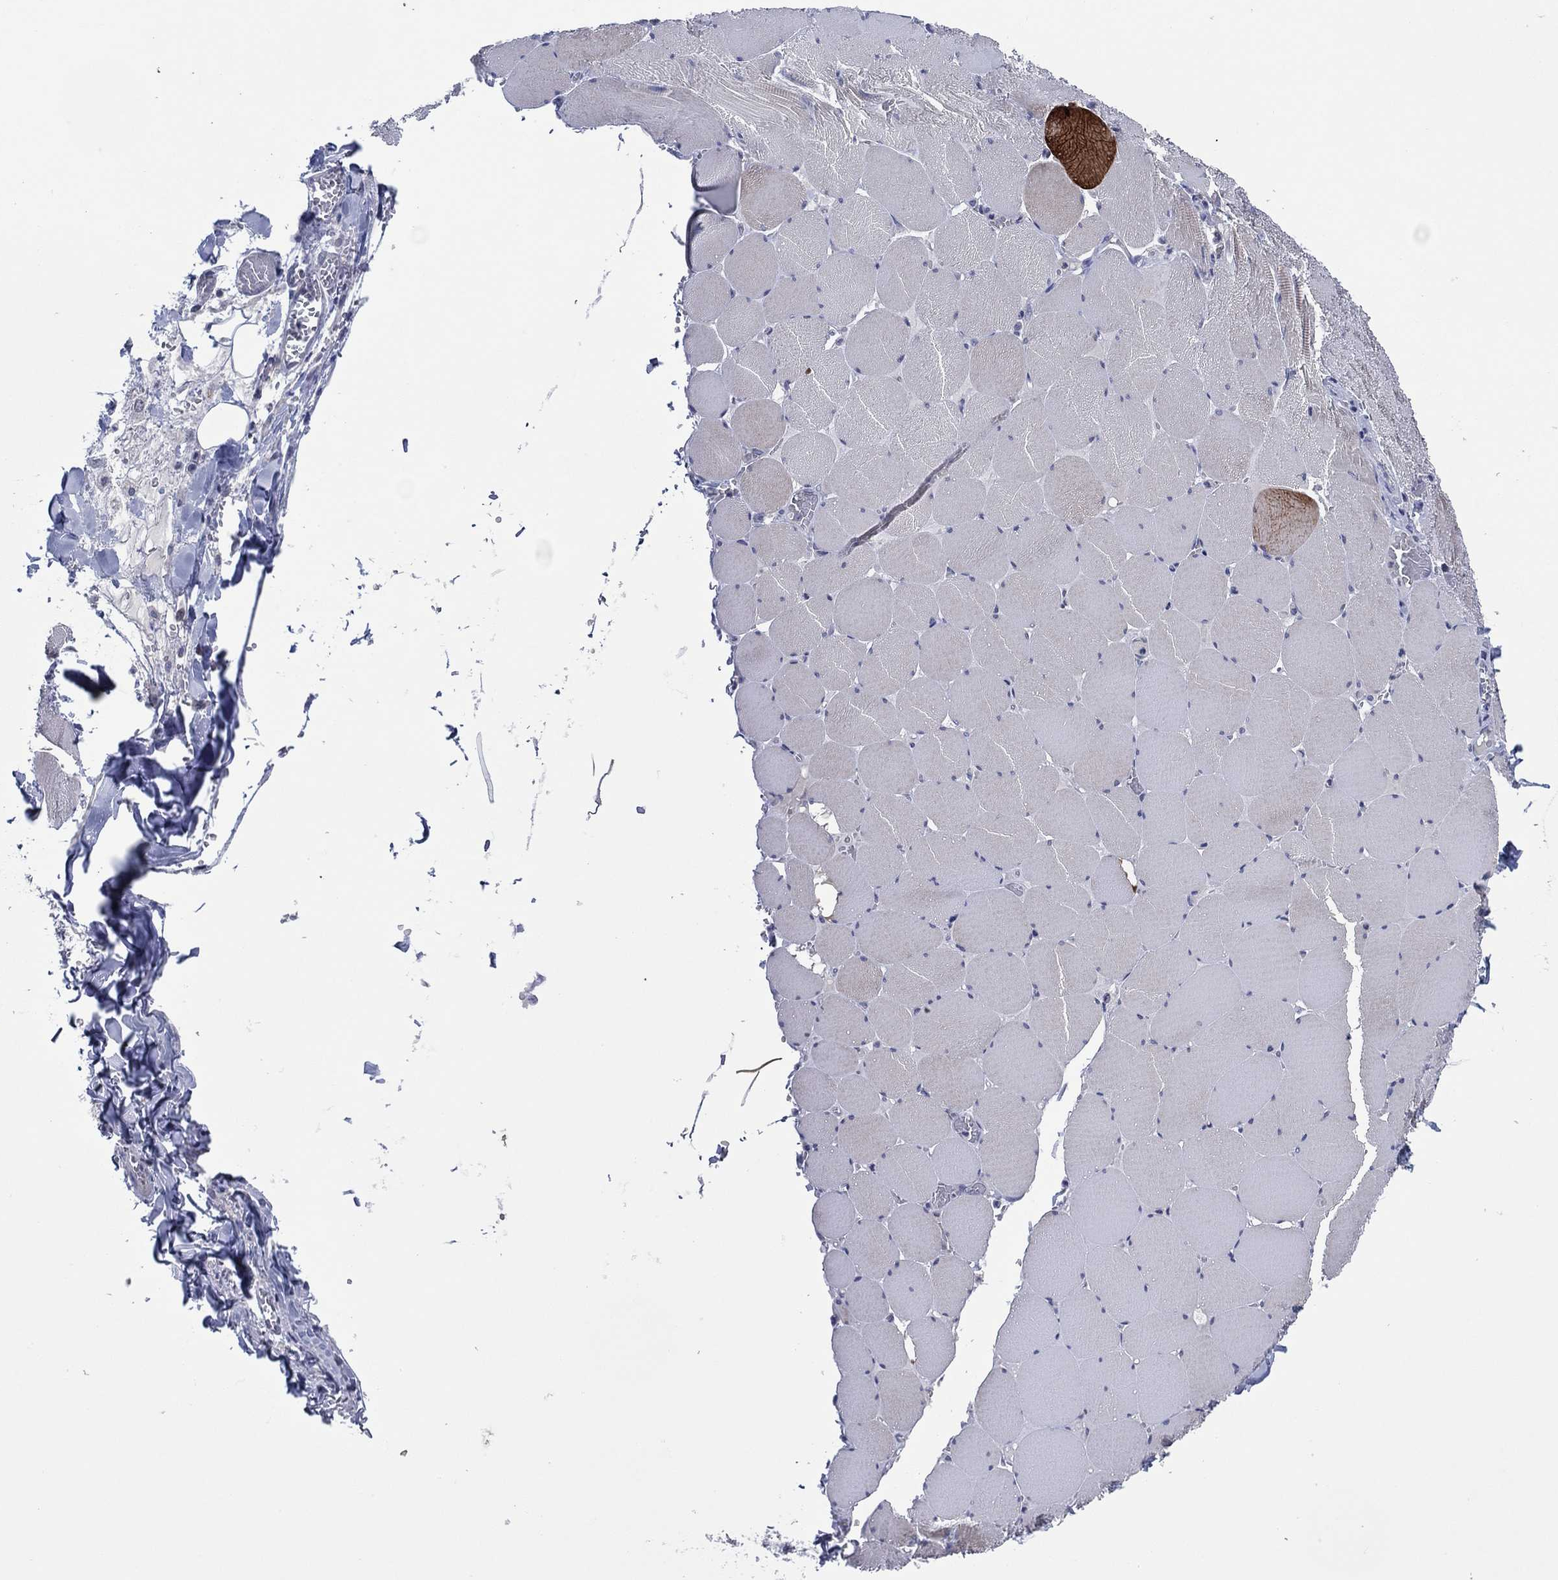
{"staining": {"intensity": "negative", "quantity": "none", "location": "none"}, "tissue": "skeletal muscle", "cell_type": "Myocytes", "image_type": "normal", "snomed": [{"axis": "morphology", "description": "Normal tissue, NOS"}, {"axis": "morphology", "description": "Malignant melanoma, Metastatic site"}, {"axis": "topography", "description": "Skeletal muscle"}], "caption": "Immunohistochemistry (IHC) image of unremarkable skeletal muscle: human skeletal muscle stained with DAB shows no significant protein staining in myocytes.", "gene": "TRIM31", "patient": {"sex": "male", "age": 50}}